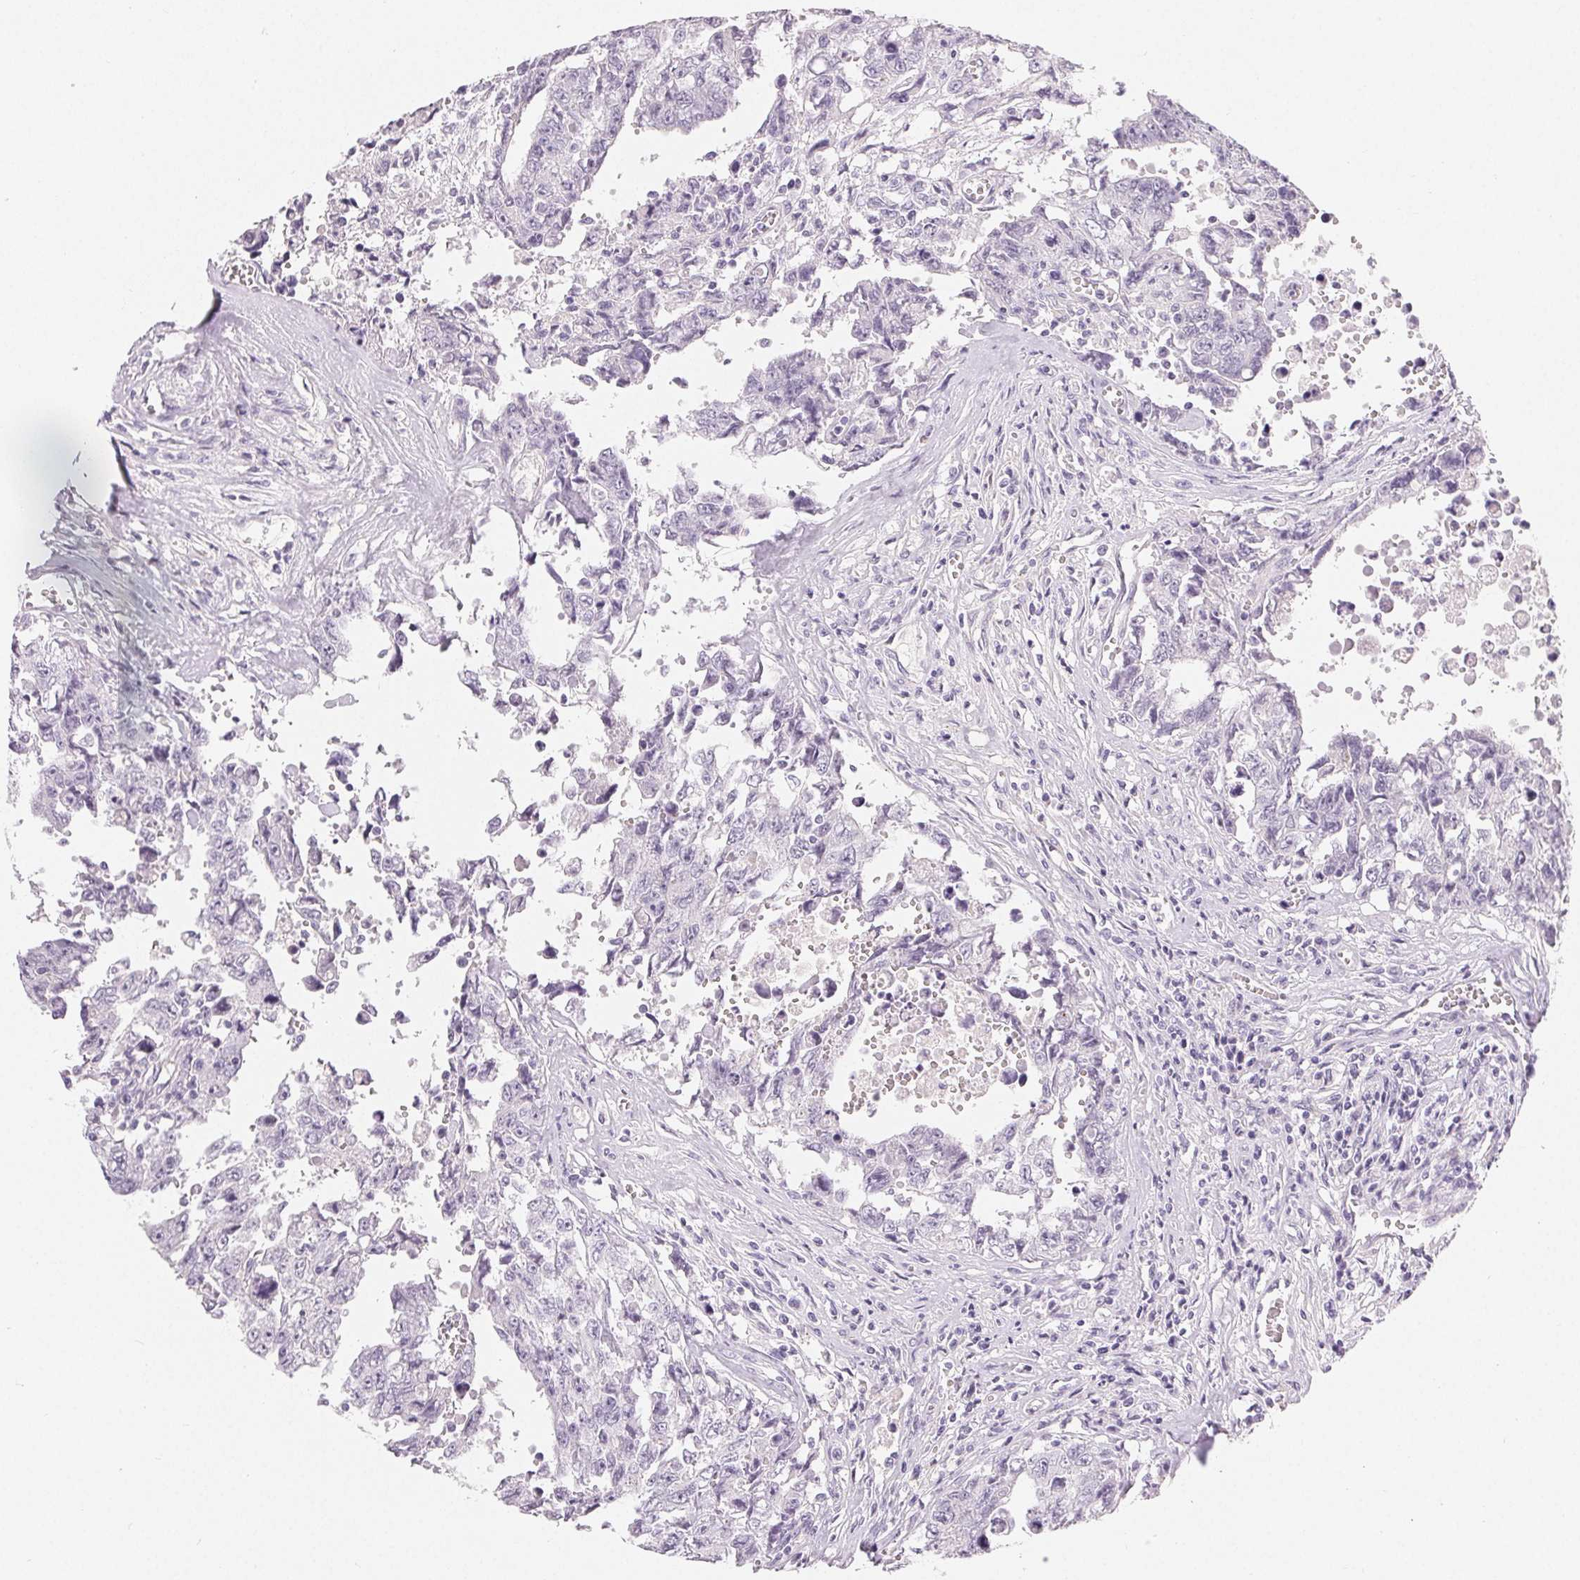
{"staining": {"intensity": "negative", "quantity": "none", "location": "none"}, "tissue": "testis cancer", "cell_type": "Tumor cells", "image_type": "cancer", "snomed": [{"axis": "morphology", "description": "Carcinoma, Embryonal, NOS"}, {"axis": "topography", "description": "Testis"}], "caption": "IHC image of testis embryonal carcinoma stained for a protein (brown), which displays no positivity in tumor cells. (DAB (3,3'-diaminobenzidine) IHC visualized using brightfield microscopy, high magnification).", "gene": "MIOX", "patient": {"sex": "male", "age": 24}}